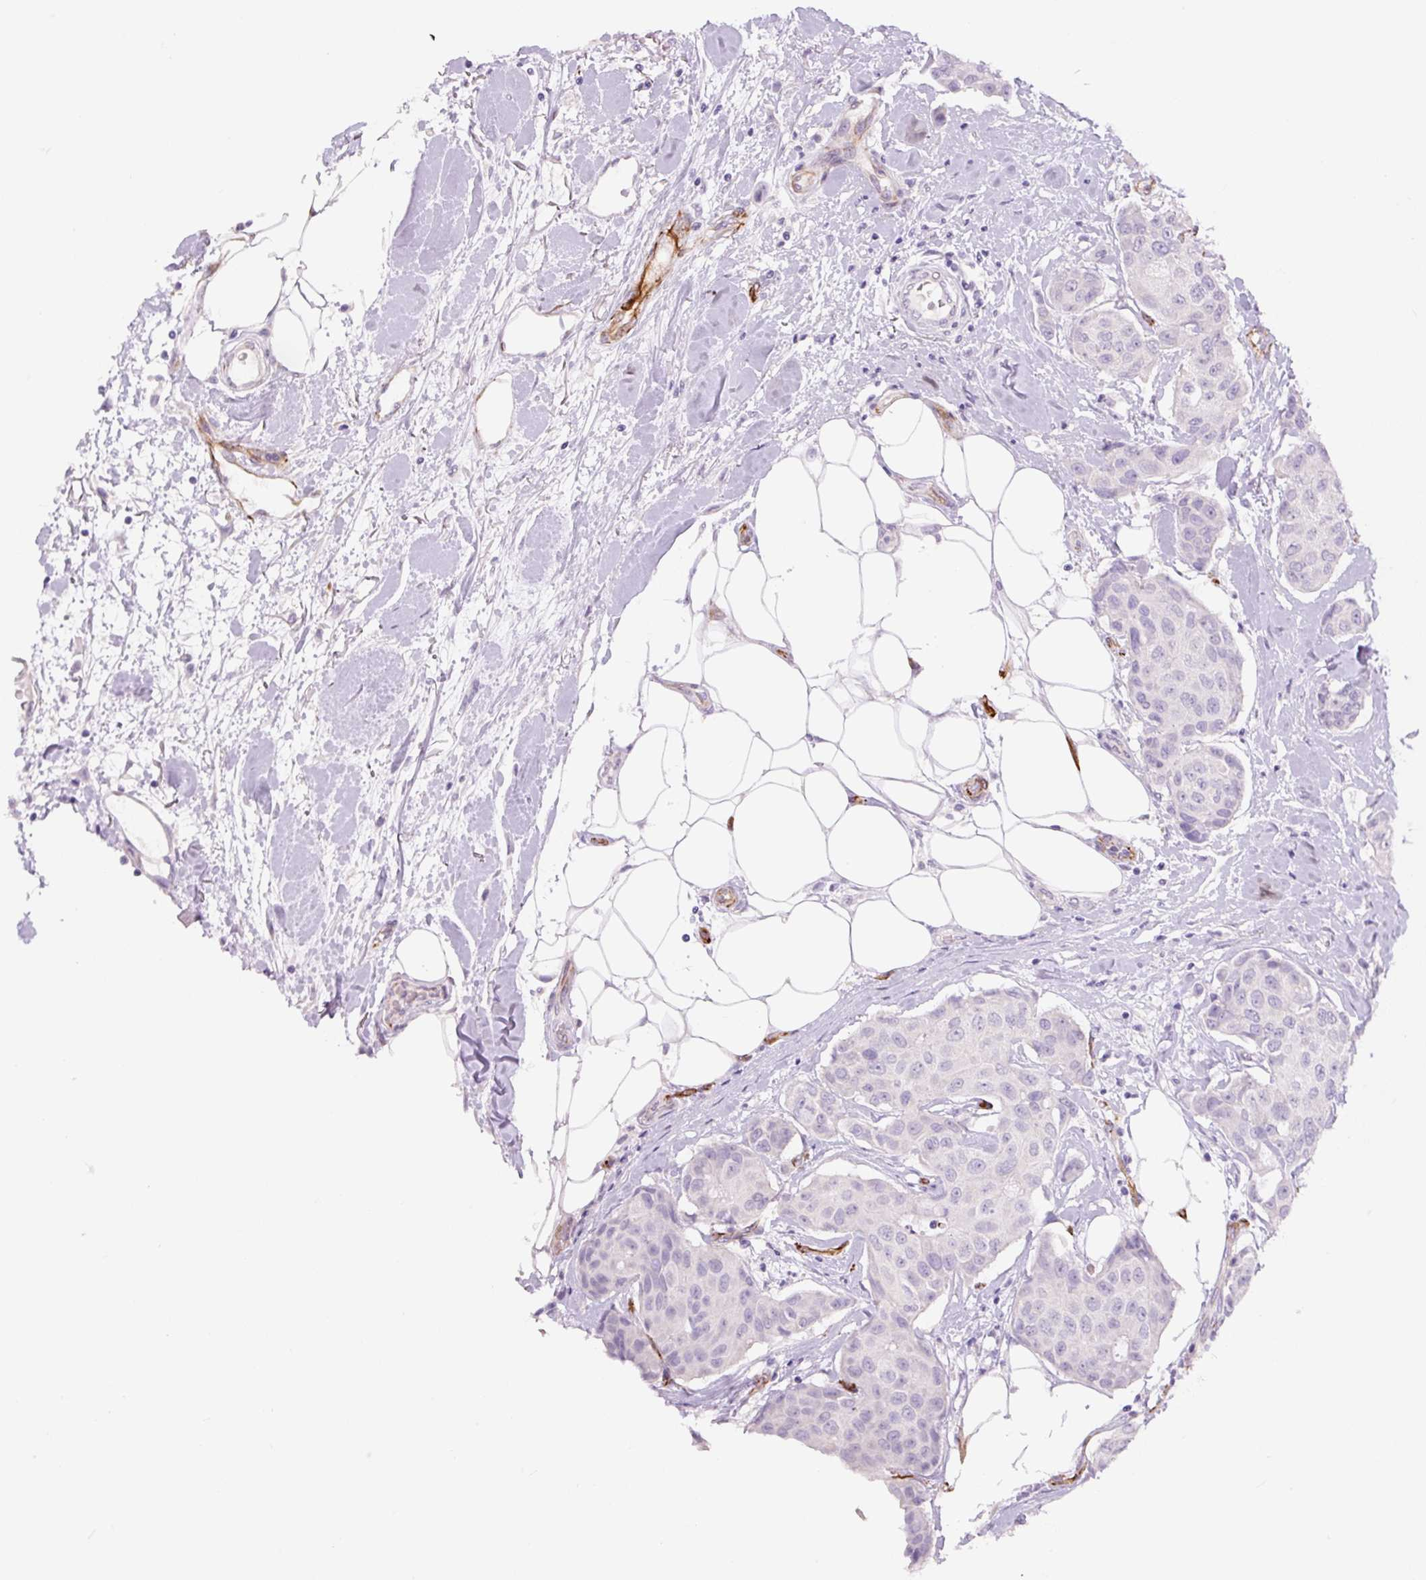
{"staining": {"intensity": "negative", "quantity": "none", "location": "none"}, "tissue": "breast cancer", "cell_type": "Tumor cells", "image_type": "cancer", "snomed": [{"axis": "morphology", "description": "Duct carcinoma"}, {"axis": "topography", "description": "Breast"}, {"axis": "topography", "description": "Lymph node"}], "caption": "This is a micrograph of immunohistochemistry staining of breast cancer, which shows no staining in tumor cells. (DAB (3,3'-diaminobenzidine) immunohistochemistry (IHC) with hematoxylin counter stain).", "gene": "NES", "patient": {"sex": "female", "age": 80}}